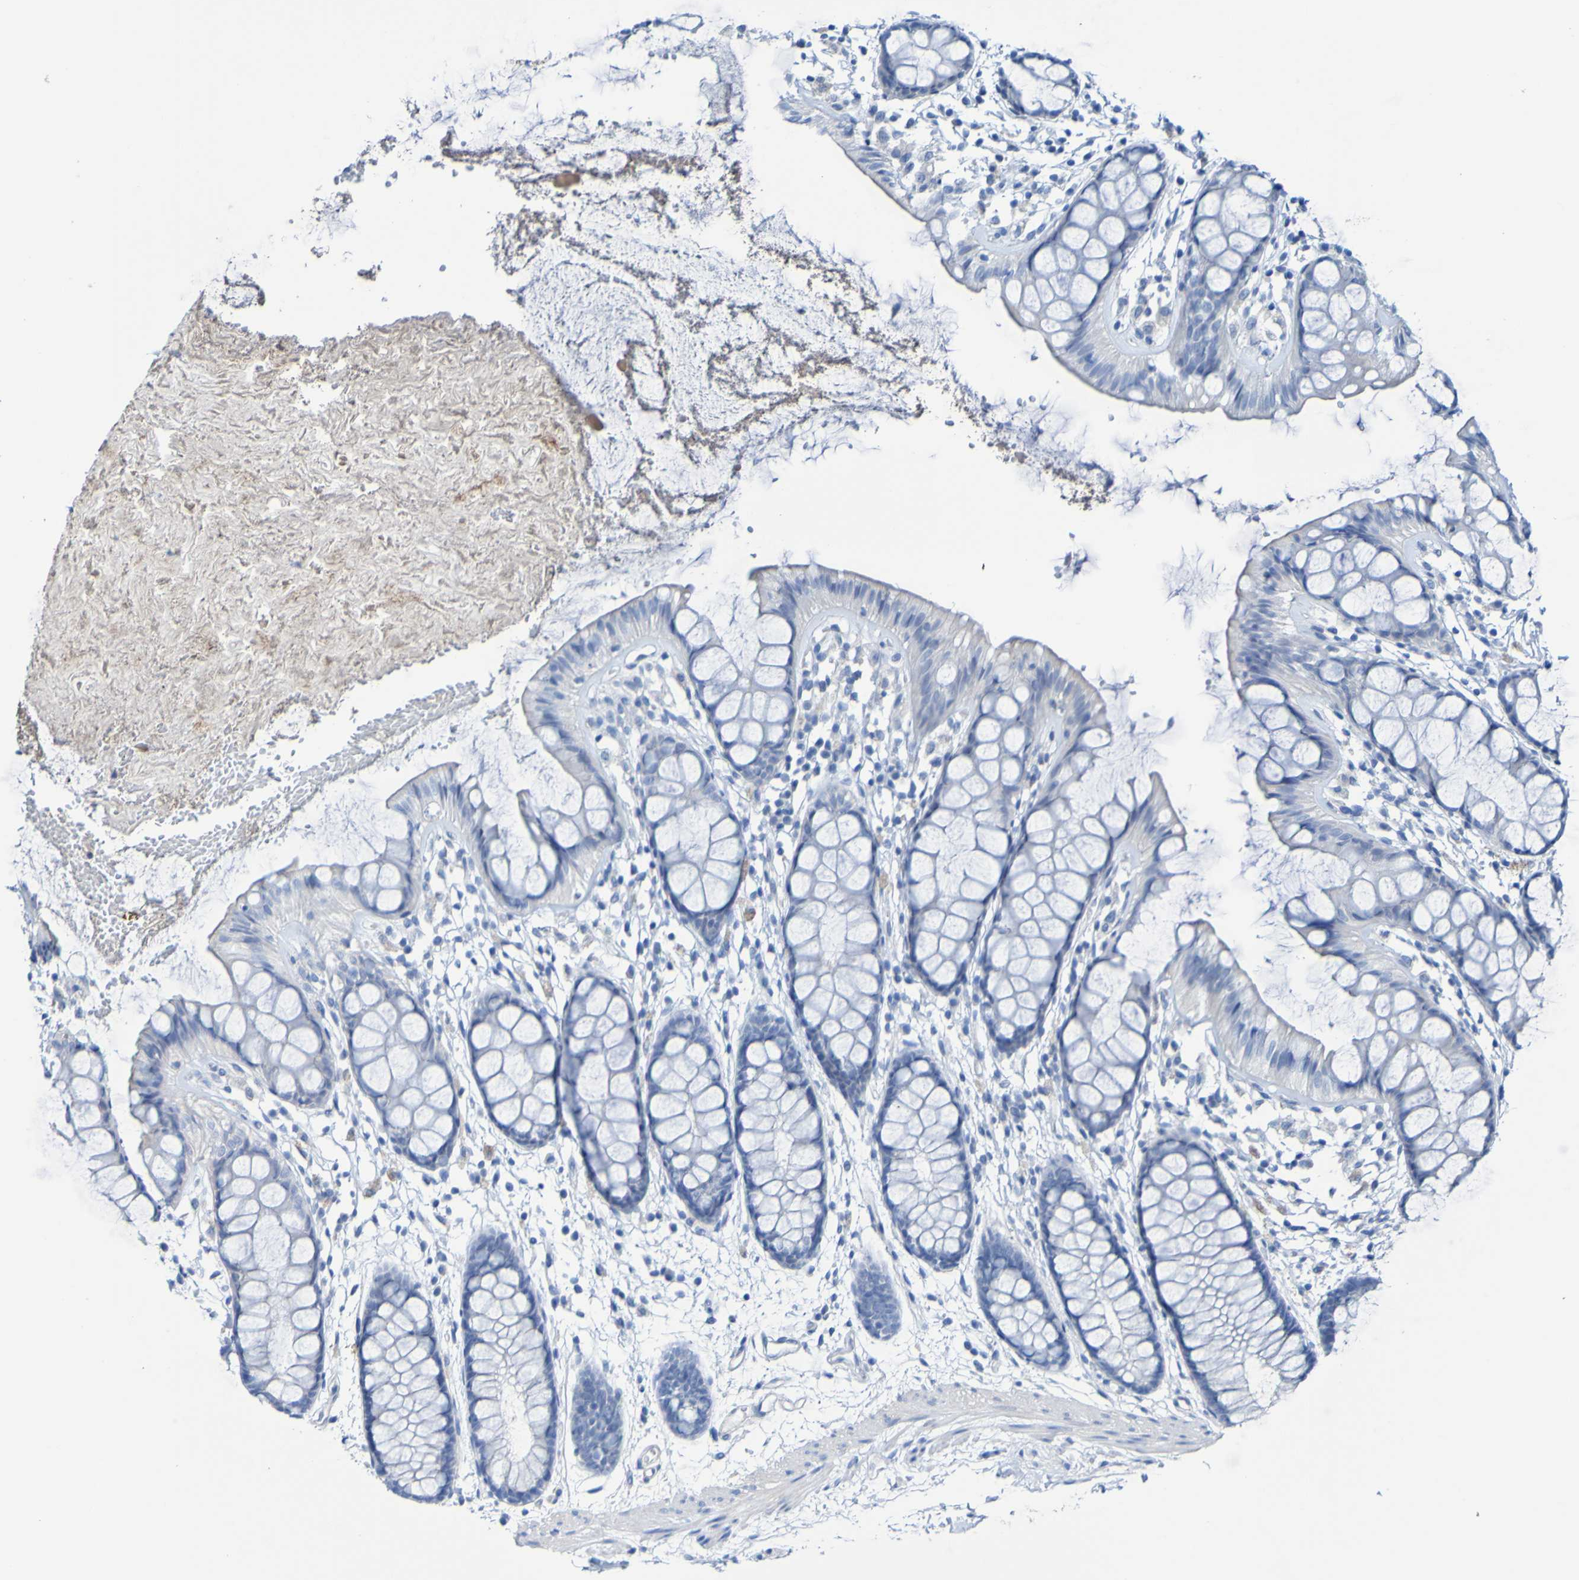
{"staining": {"intensity": "weak", "quantity": "<25%", "location": "cytoplasmic/membranous"}, "tissue": "rectum", "cell_type": "Glandular cells", "image_type": "normal", "snomed": [{"axis": "morphology", "description": "Normal tissue, NOS"}, {"axis": "topography", "description": "Rectum"}], "caption": "Immunohistochemistry (IHC) micrograph of unremarkable rectum: human rectum stained with DAB (3,3'-diaminobenzidine) shows no significant protein positivity in glandular cells. Brightfield microscopy of IHC stained with DAB (3,3'-diaminobenzidine) (brown) and hematoxylin (blue), captured at high magnification.", "gene": "ACMSD", "patient": {"sex": "female", "age": 66}}